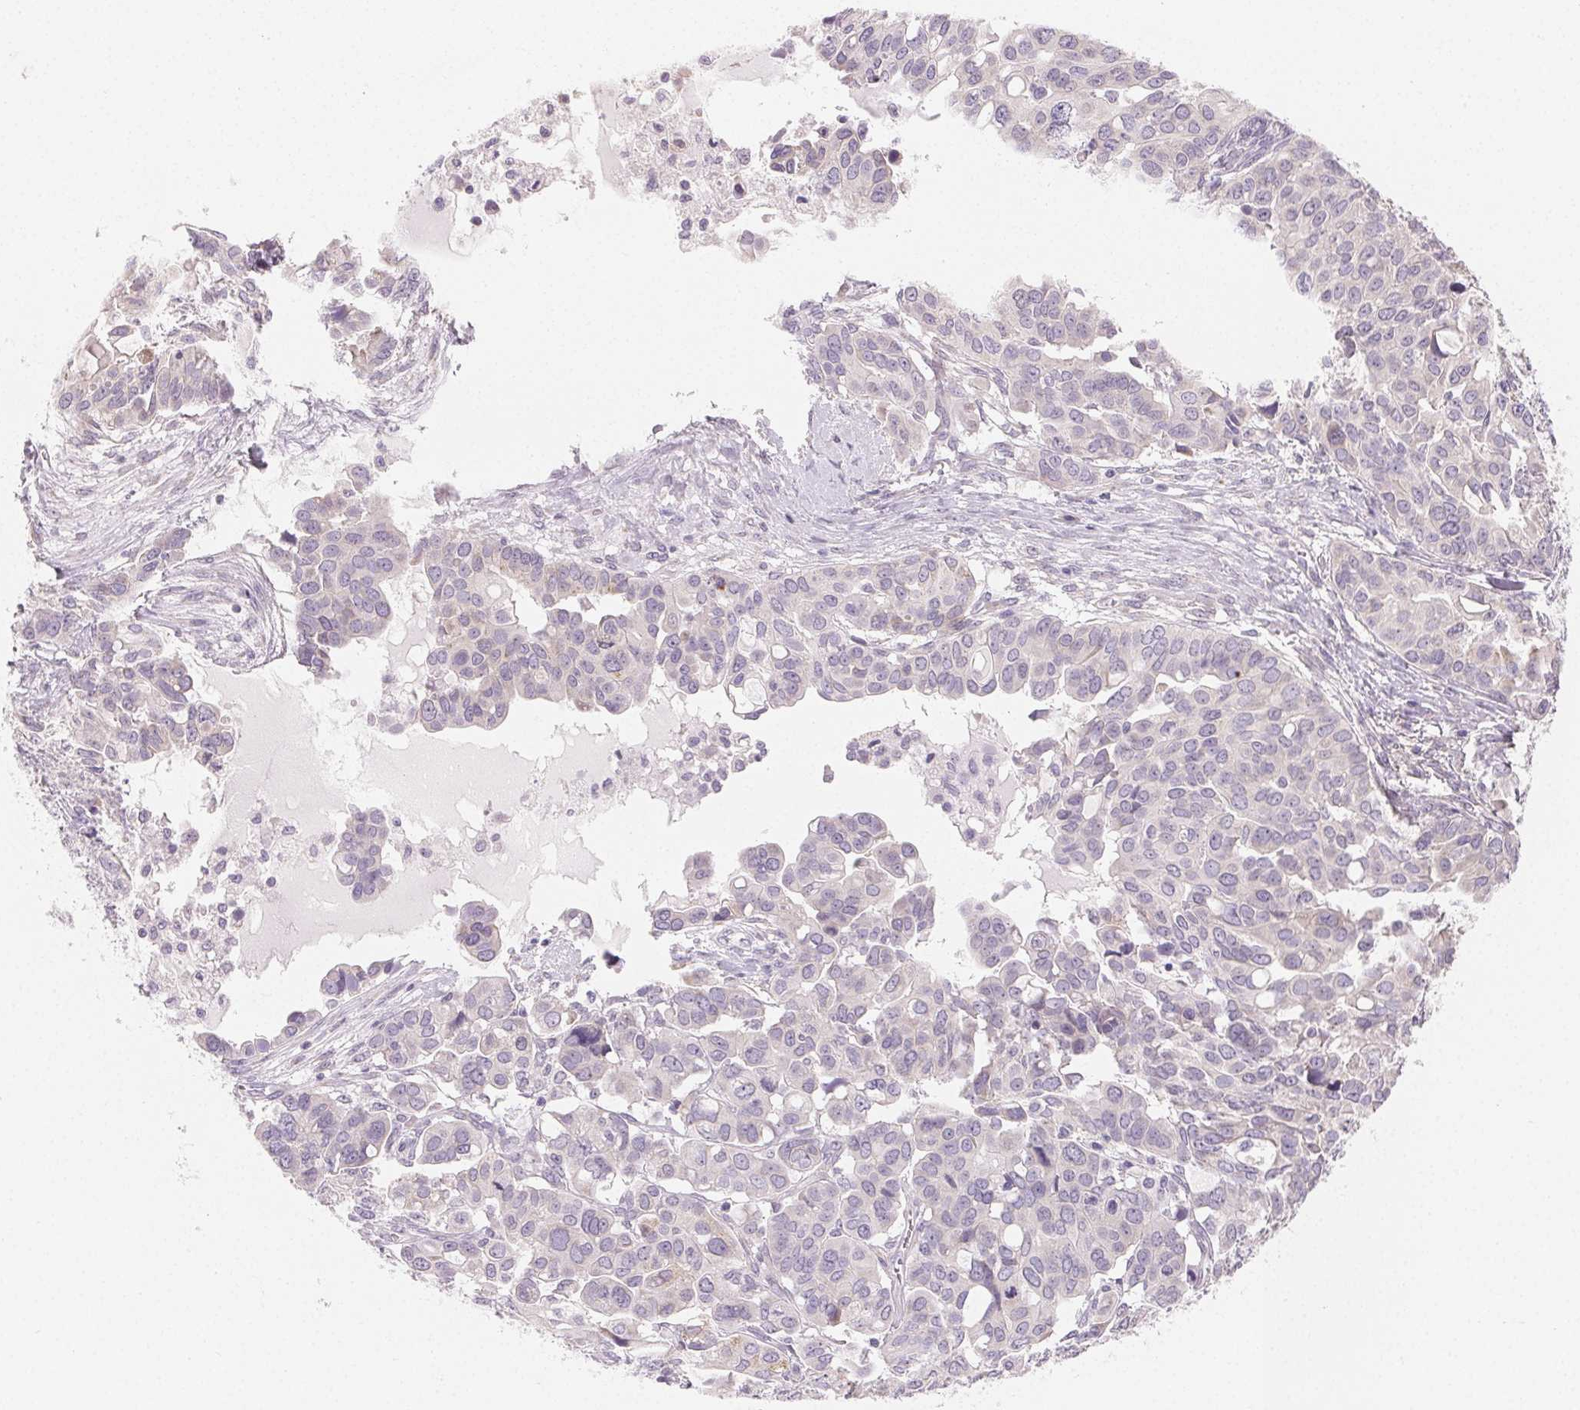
{"staining": {"intensity": "negative", "quantity": "none", "location": "none"}, "tissue": "ovarian cancer", "cell_type": "Tumor cells", "image_type": "cancer", "snomed": [{"axis": "morphology", "description": "Carcinoma, endometroid"}, {"axis": "topography", "description": "Ovary"}], "caption": "Tumor cells are negative for brown protein staining in ovarian cancer.", "gene": "MYBL1", "patient": {"sex": "female", "age": 78}}